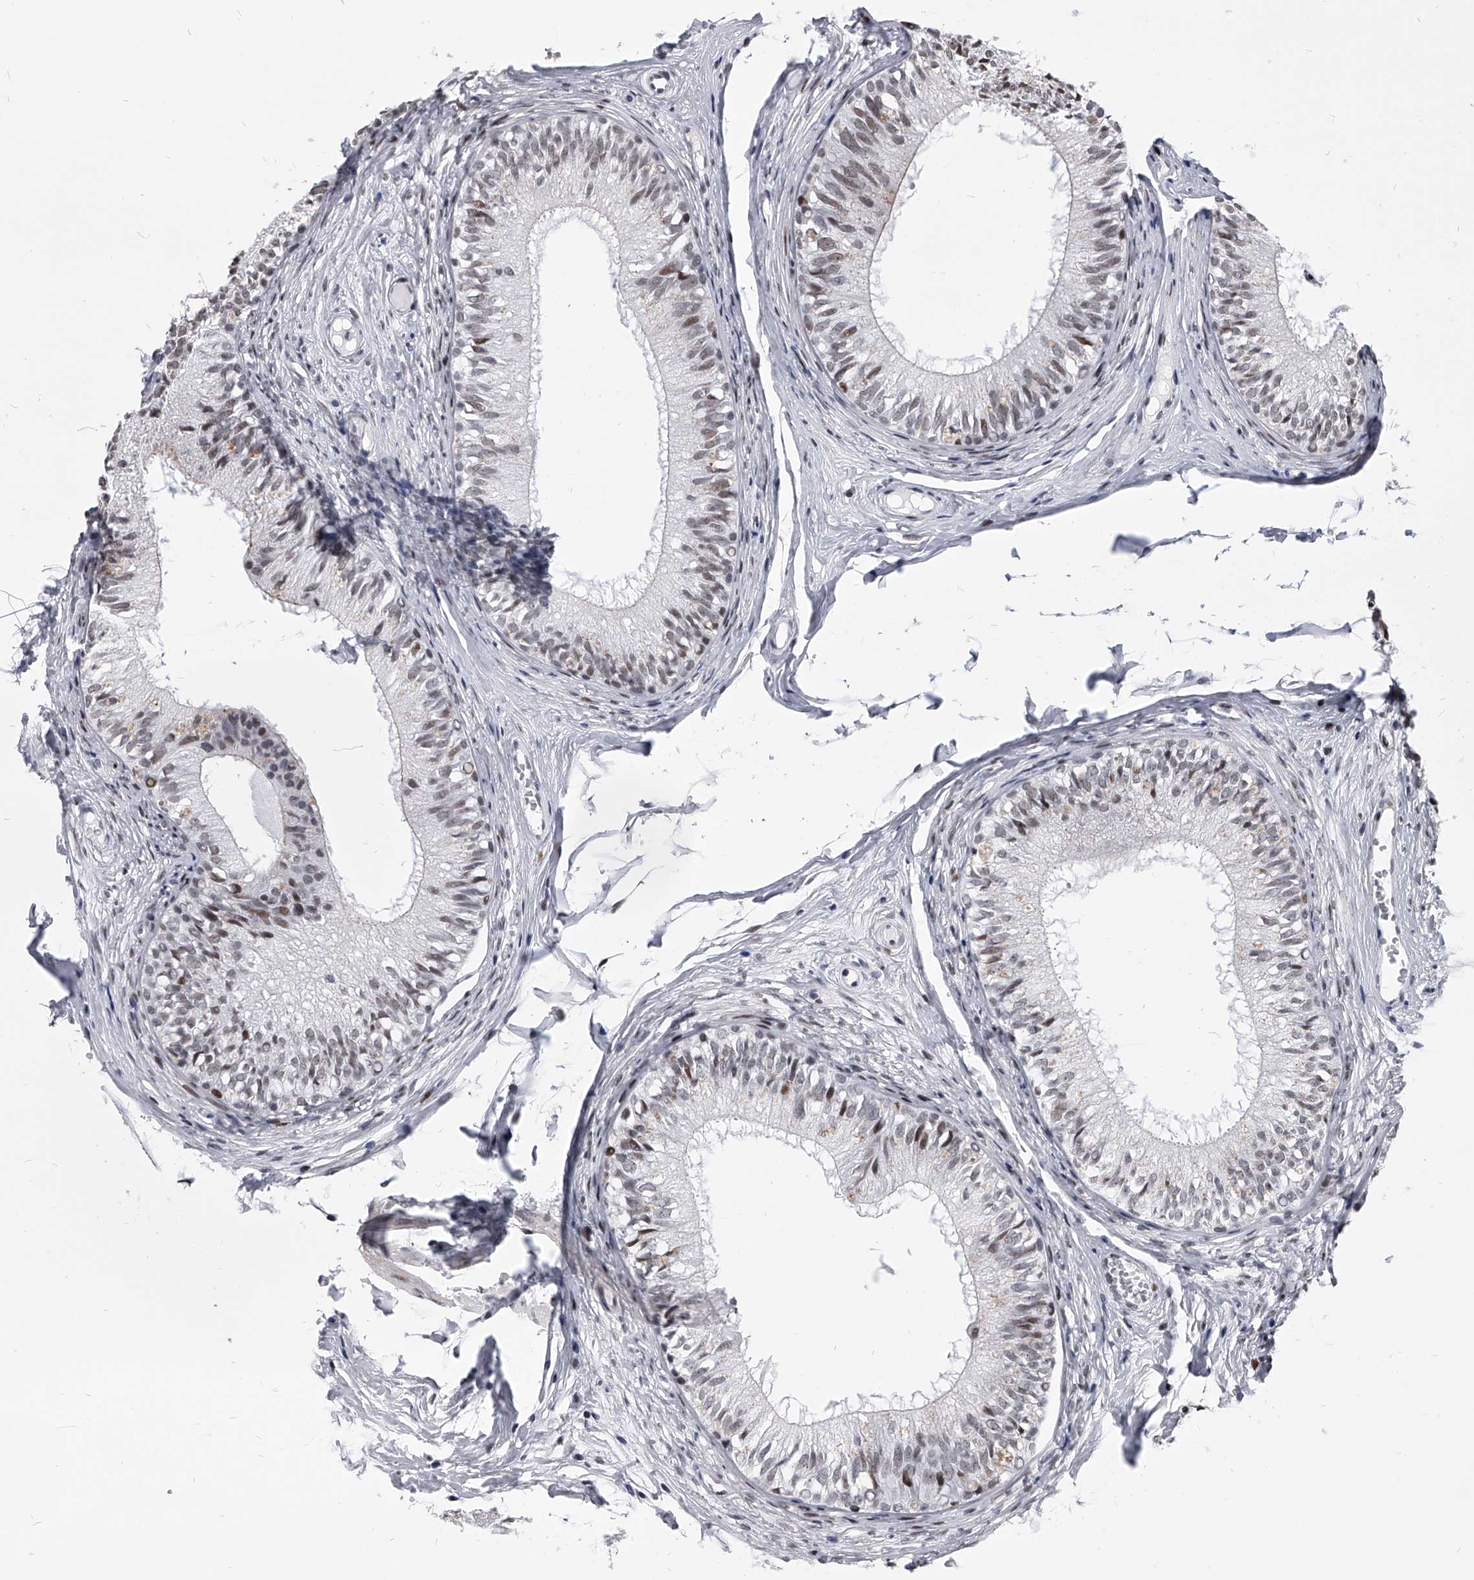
{"staining": {"intensity": "moderate", "quantity": "<25%", "location": "nuclear"}, "tissue": "epididymis", "cell_type": "Glandular cells", "image_type": "normal", "snomed": [{"axis": "morphology", "description": "Normal tissue, NOS"}, {"axis": "morphology", "description": "Seminoma in situ"}, {"axis": "topography", "description": "Testis"}, {"axis": "topography", "description": "Epididymis"}], "caption": "Protein expression analysis of unremarkable human epididymis reveals moderate nuclear expression in approximately <25% of glandular cells.", "gene": "CMTR1", "patient": {"sex": "male", "age": 28}}